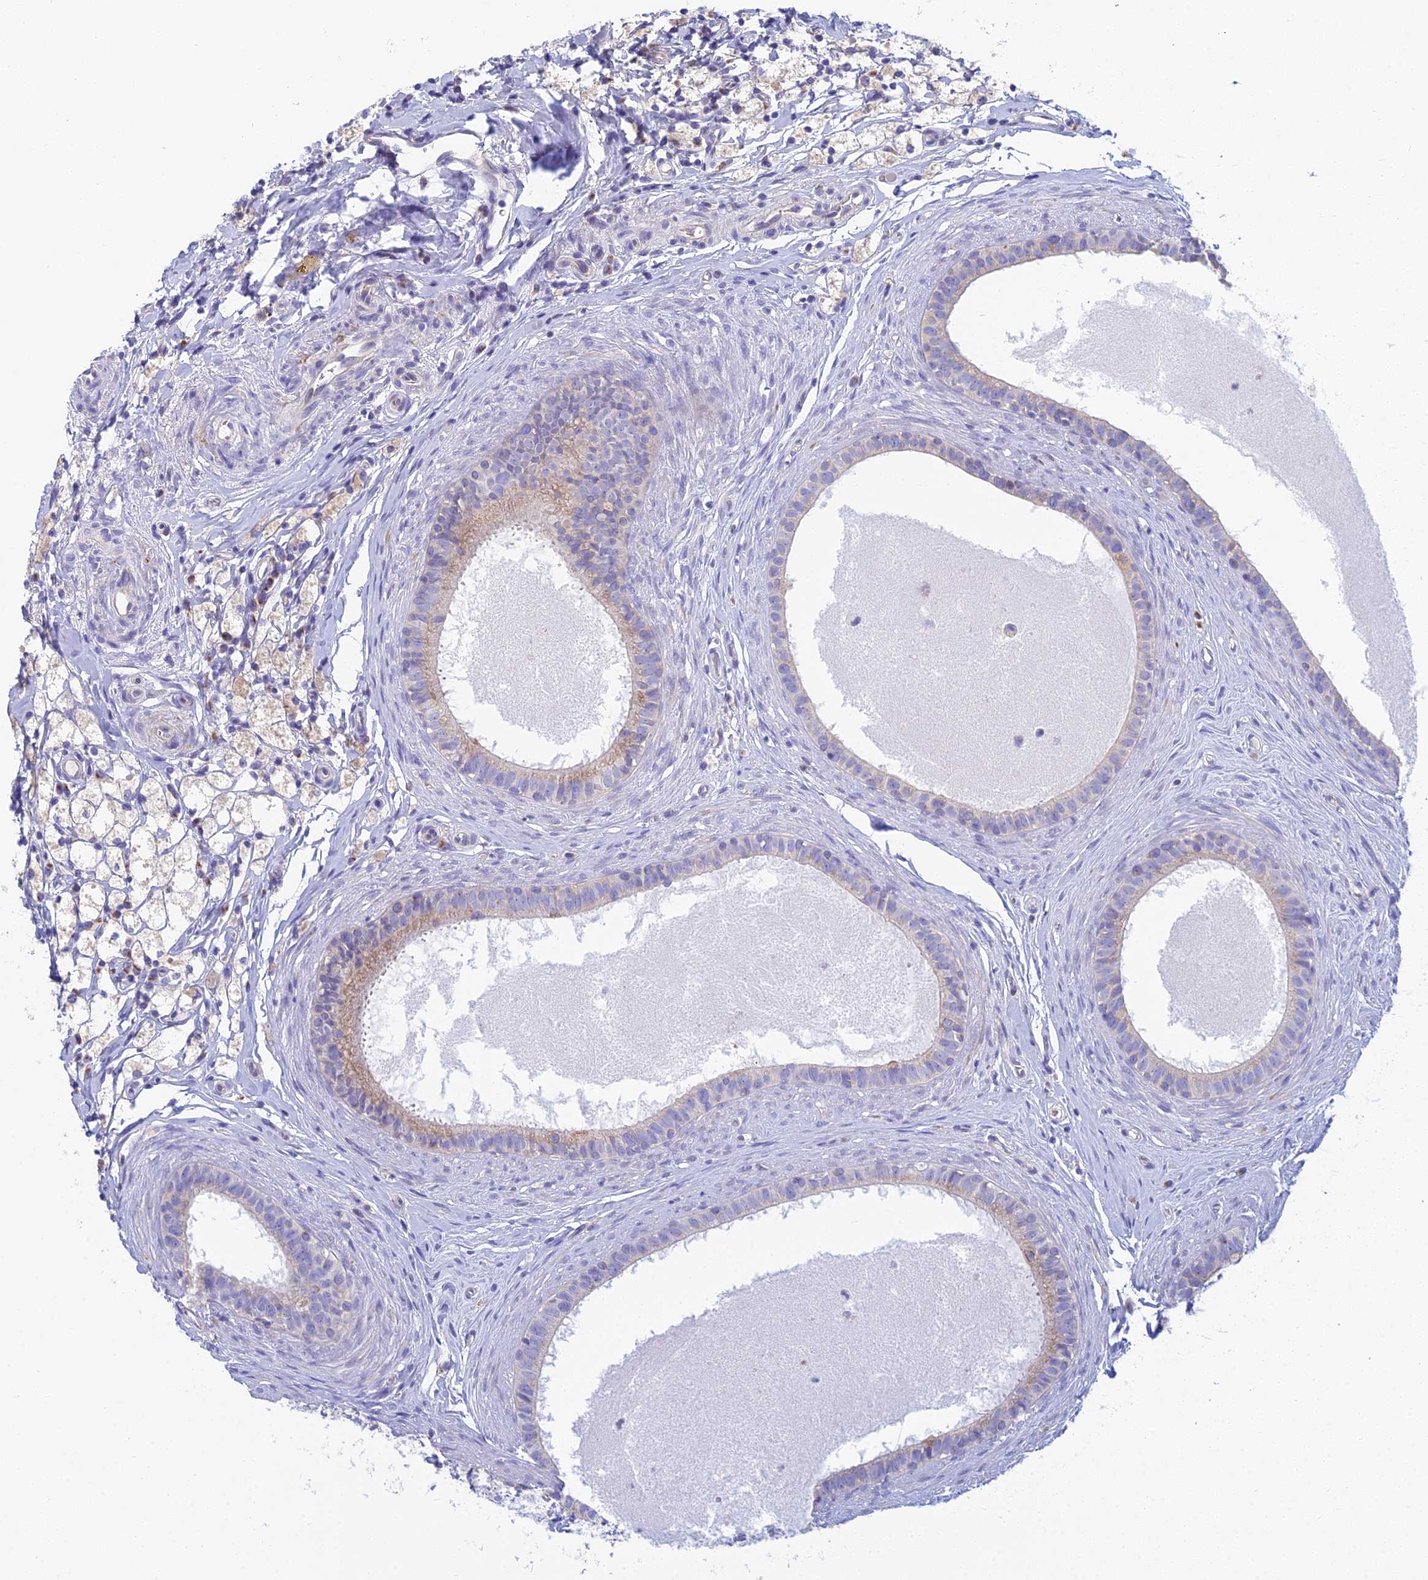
{"staining": {"intensity": "weak", "quantity": "<25%", "location": "cytoplasmic/membranous"}, "tissue": "epididymis", "cell_type": "Glandular cells", "image_type": "normal", "snomed": [{"axis": "morphology", "description": "Normal tissue, NOS"}, {"axis": "topography", "description": "Epididymis"}], "caption": "A high-resolution micrograph shows immunohistochemistry staining of unremarkable epididymis, which demonstrates no significant positivity in glandular cells.", "gene": "ZNF564", "patient": {"sex": "male", "age": 80}}